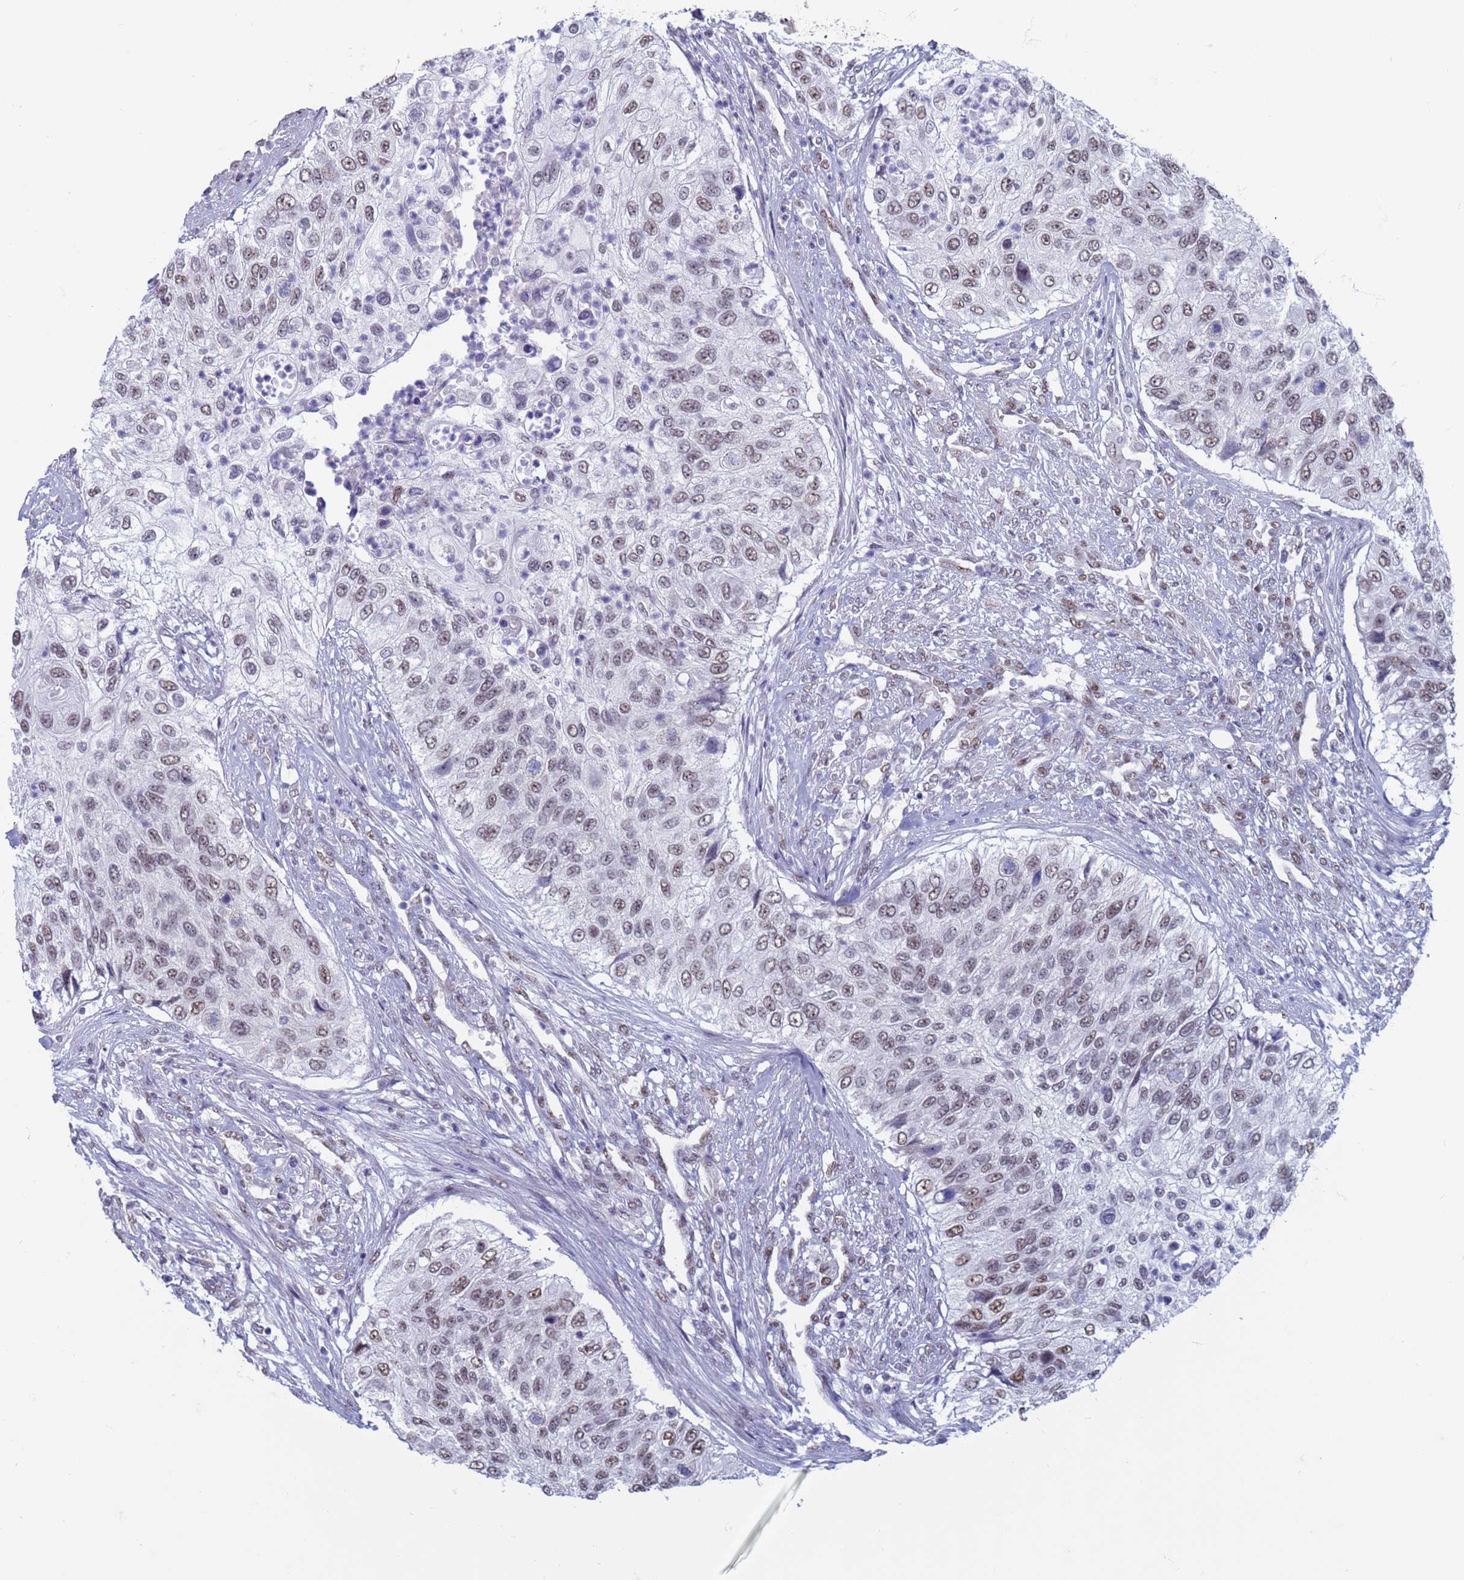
{"staining": {"intensity": "moderate", "quantity": "25%-75%", "location": "nuclear"}, "tissue": "urothelial cancer", "cell_type": "Tumor cells", "image_type": "cancer", "snomed": [{"axis": "morphology", "description": "Urothelial carcinoma, High grade"}, {"axis": "topography", "description": "Urinary bladder"}], "caption": "Brown immunohistochemical staining in high-grade urothelial carcinoma demonstrates moderate nuclear expression in about 25%-75% of tumor cells.", "gene": "SAE1", "patient": {"sex": "female", "age": 60}}